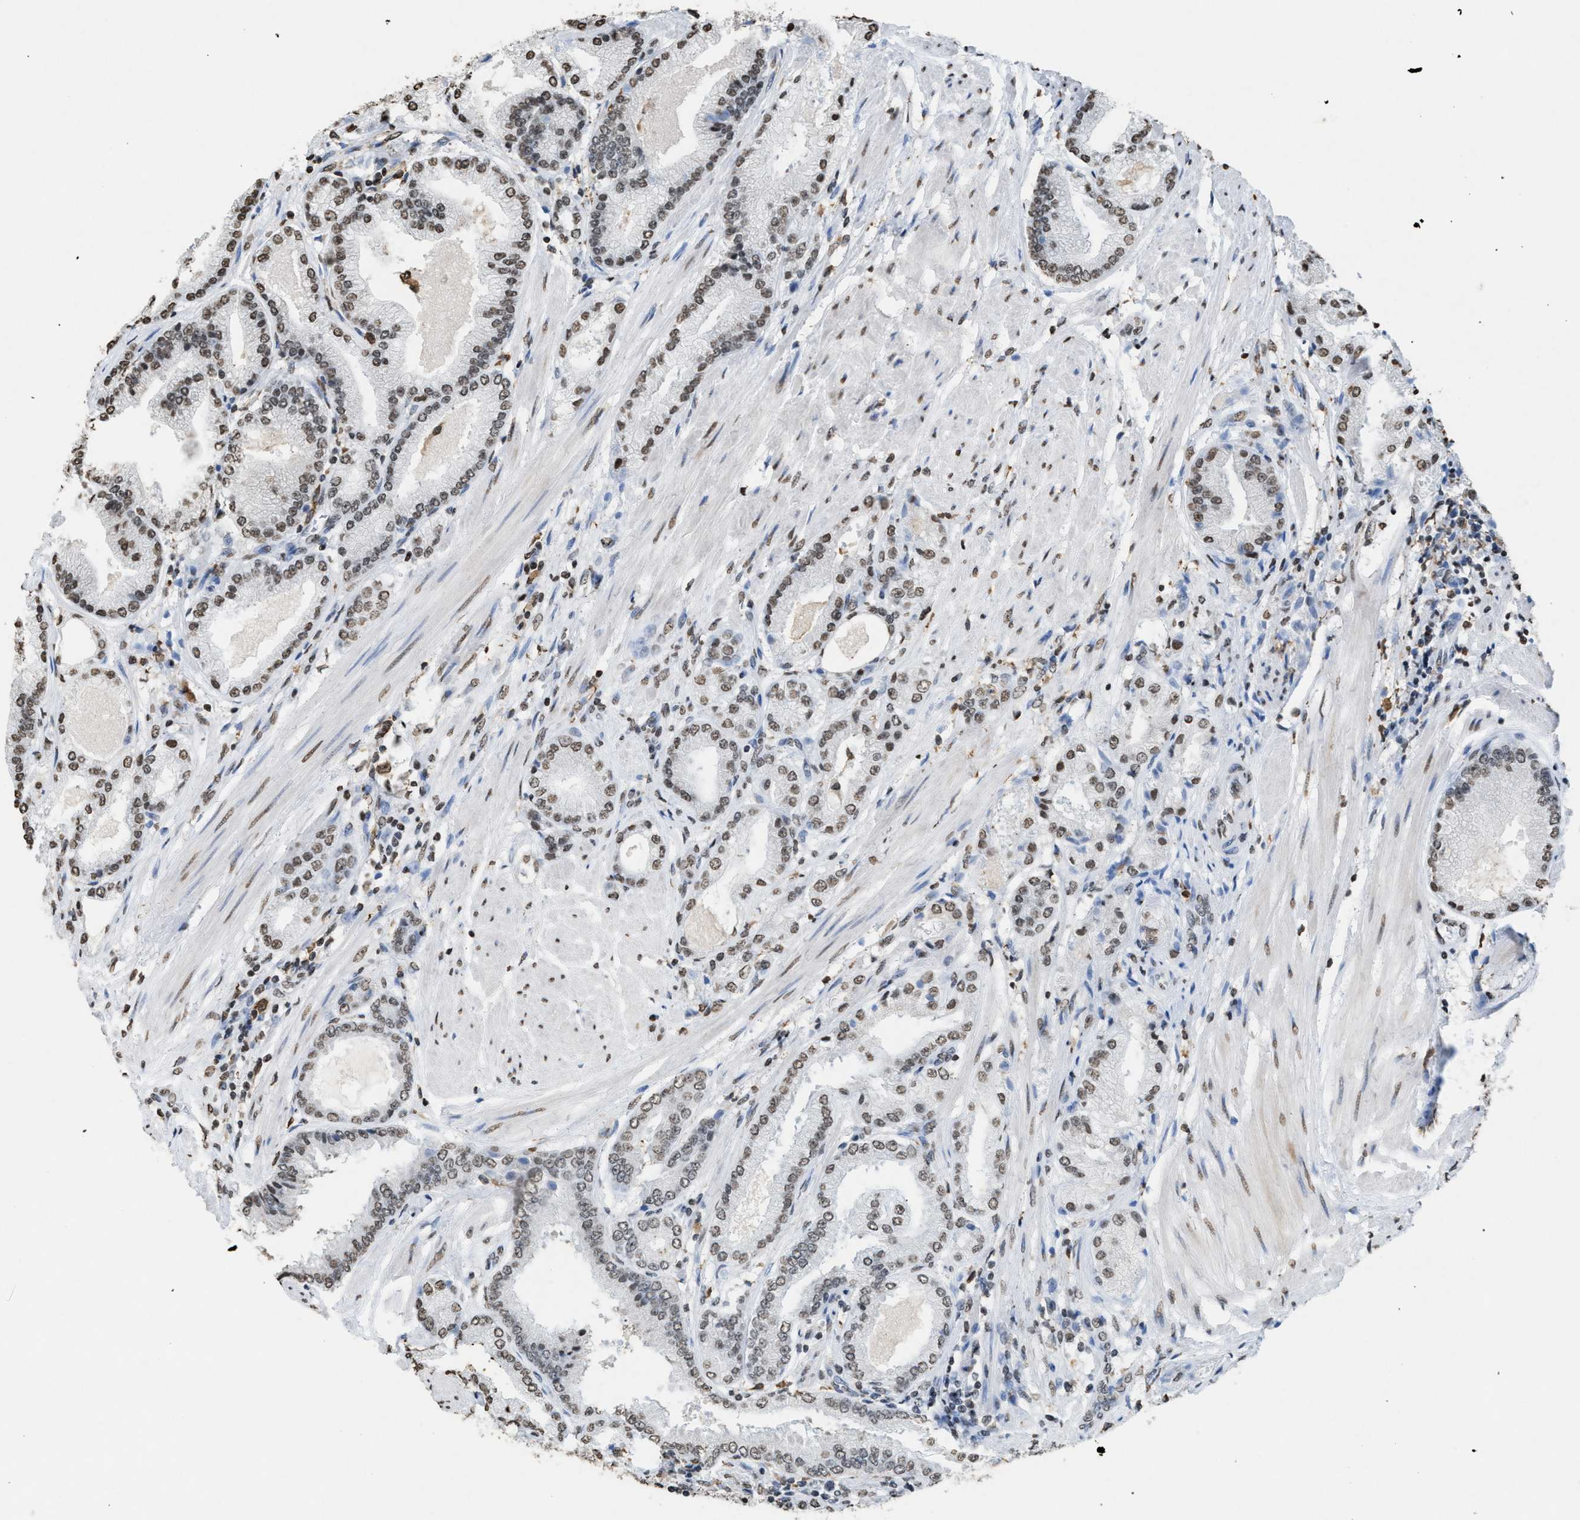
{"staining": {"intensity": "moderate", "quantity": "25%-75%", "location": "nuclear"}, "tissue": "prostate cancer", "cell_type": "Tumor cells", "image_type": "cancer", "snomed": [{"axis": "morphology", "description": "Adenocarcinoma, High grade"}, {"axis": "topography", "description": "Prostate"}], "caption": "Prostate cancer stained with DAB immunohistochemistry exhibits medium levels of moderate nuclear staining in about 25%-75% of tumor cells.", "gene": "NUP88", "patient": {"sex": "male", "age": 50}}